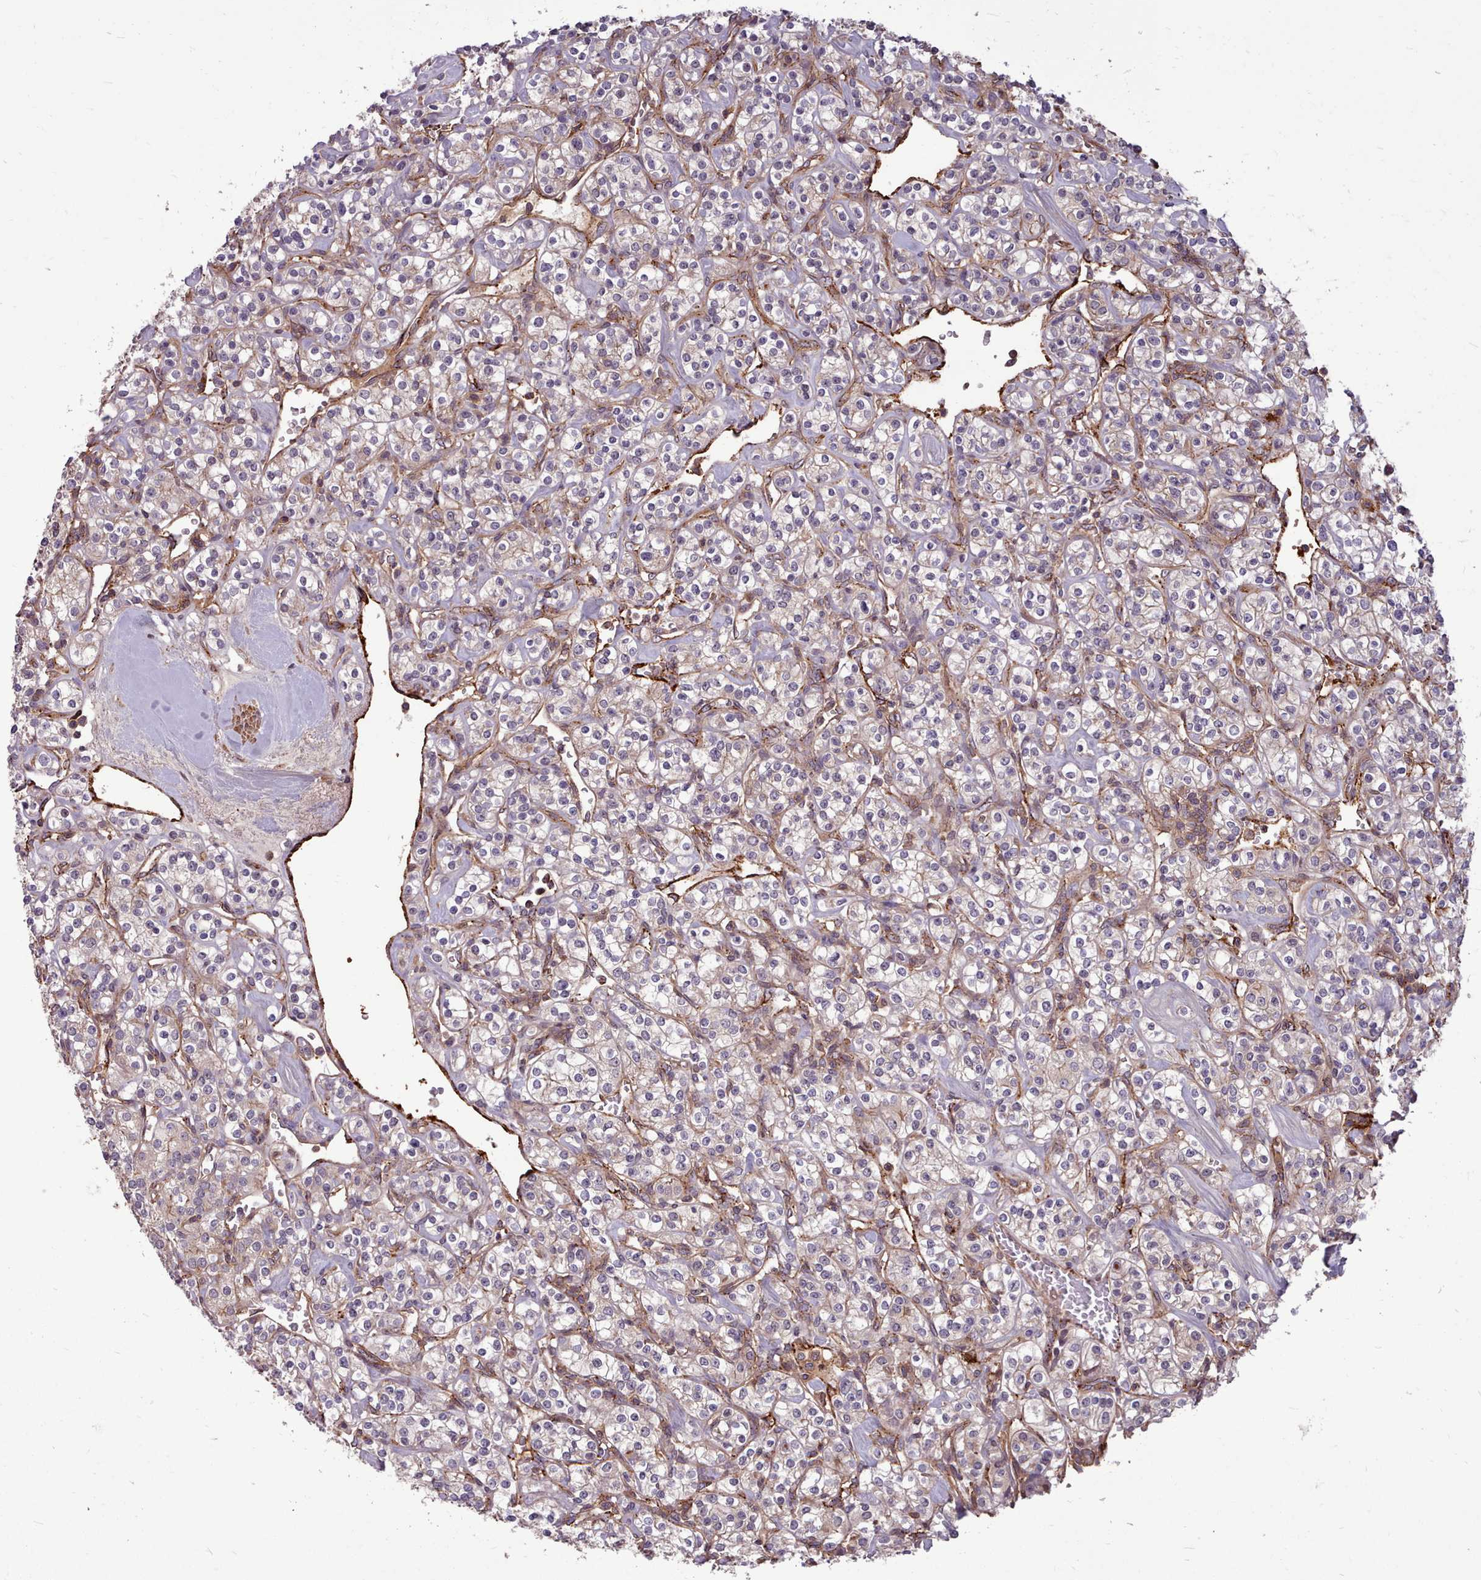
{"staining": {"intensity": "weak", "quantity": ">75%", "location": "cytoplasmic/membranous"}, "tissue": "renal cancer", "cell_type": "Tumor cells", "image_type": "cancer", "snomed": [{"axis": "morphology", "description": "Adenocarcinoma, NOS"}, {"axis": "topography", "description": "Kidney"}], "caption": "The immunohistochemical stain highlights weak cytoplasmic/membranous expression in tumor cells of adenocarcinoma (renal) tissue.", "gene": "STUB1", "patient": {"sex": "male", "age": 77}}